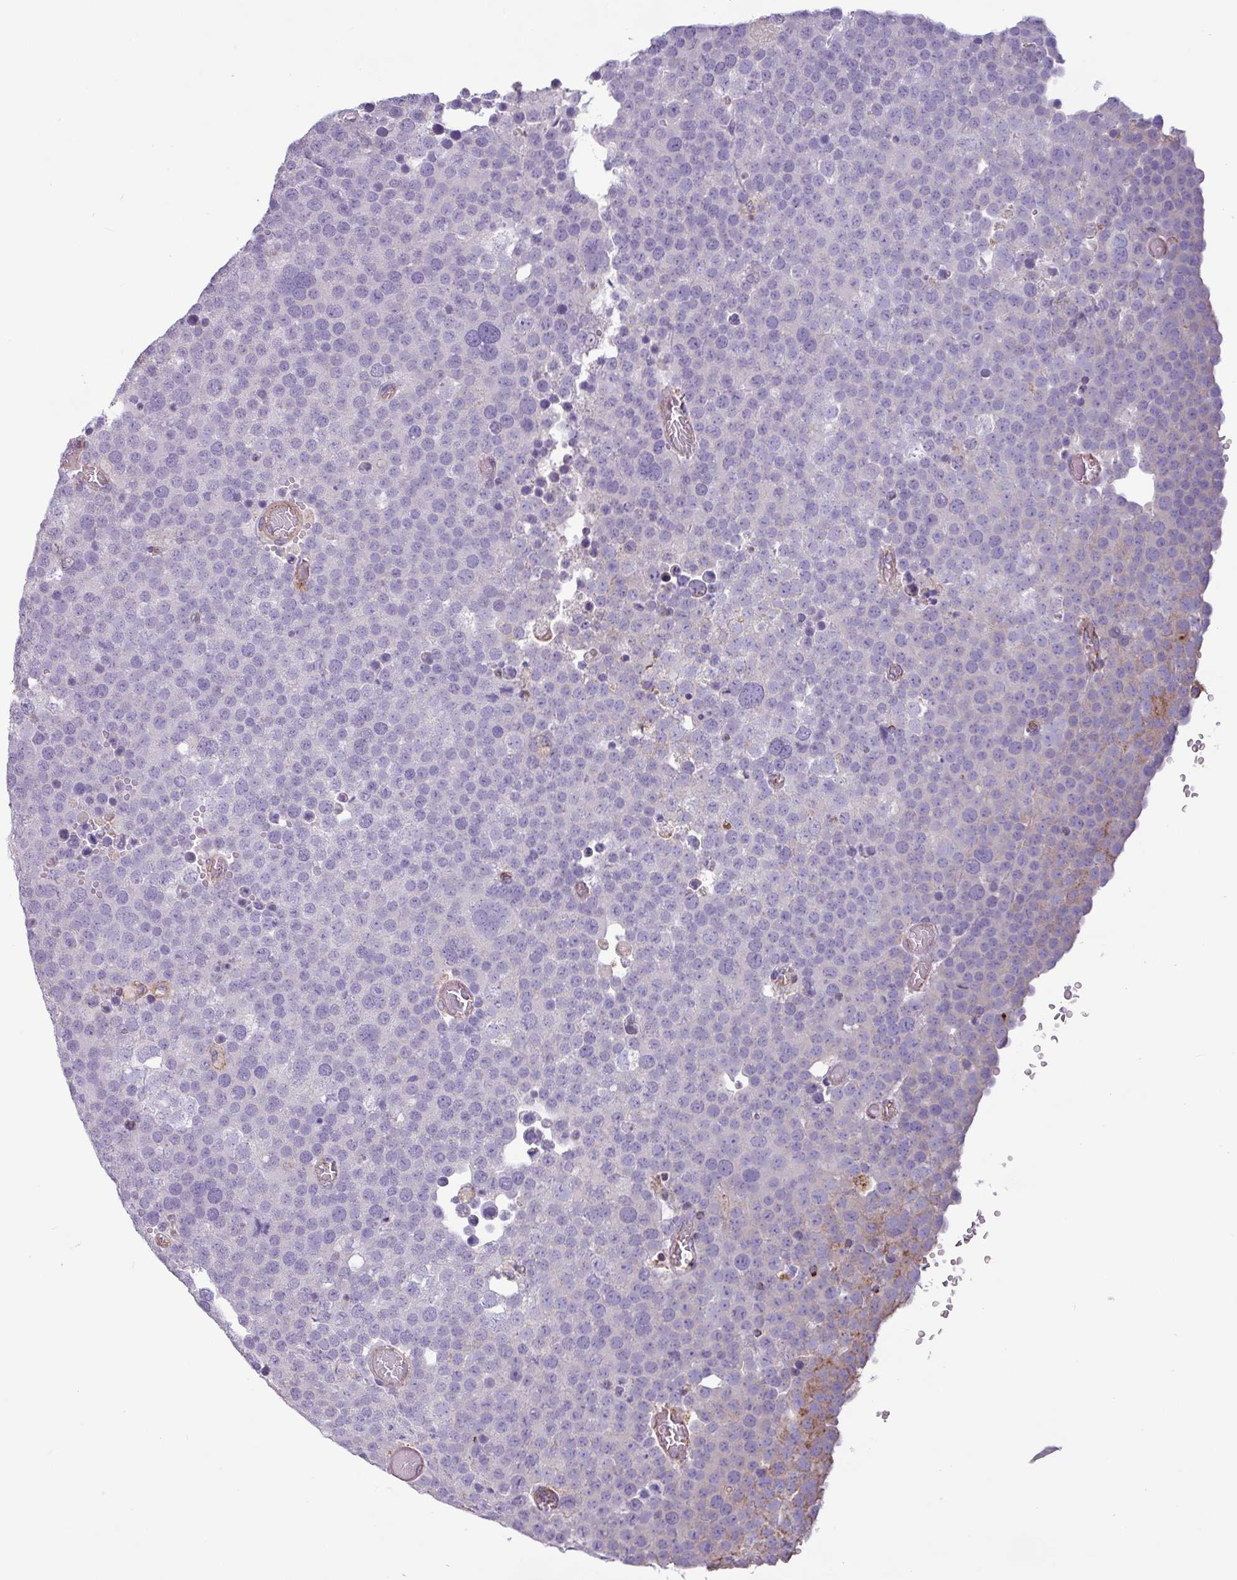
{"staining": {"intensity": "negative", "quantity": "none", "location": "none"}, "tissue": "testis cancer", "cell_type": "Tumor cells", "image_type": "cancer", "snomed": [{"axis": "morphology", "description": "Normal tissue, NOS"}, {"axis": "morphology", "description": "Seminoma, NOS"}, {"axis": "topography", "description": "Testis"}], "caption": "This is an IHC image of human testis seminoma. There is no expression in tumor cells.", "gene": "CAMK1", "patient": {"sex": "male", "age": 71}}